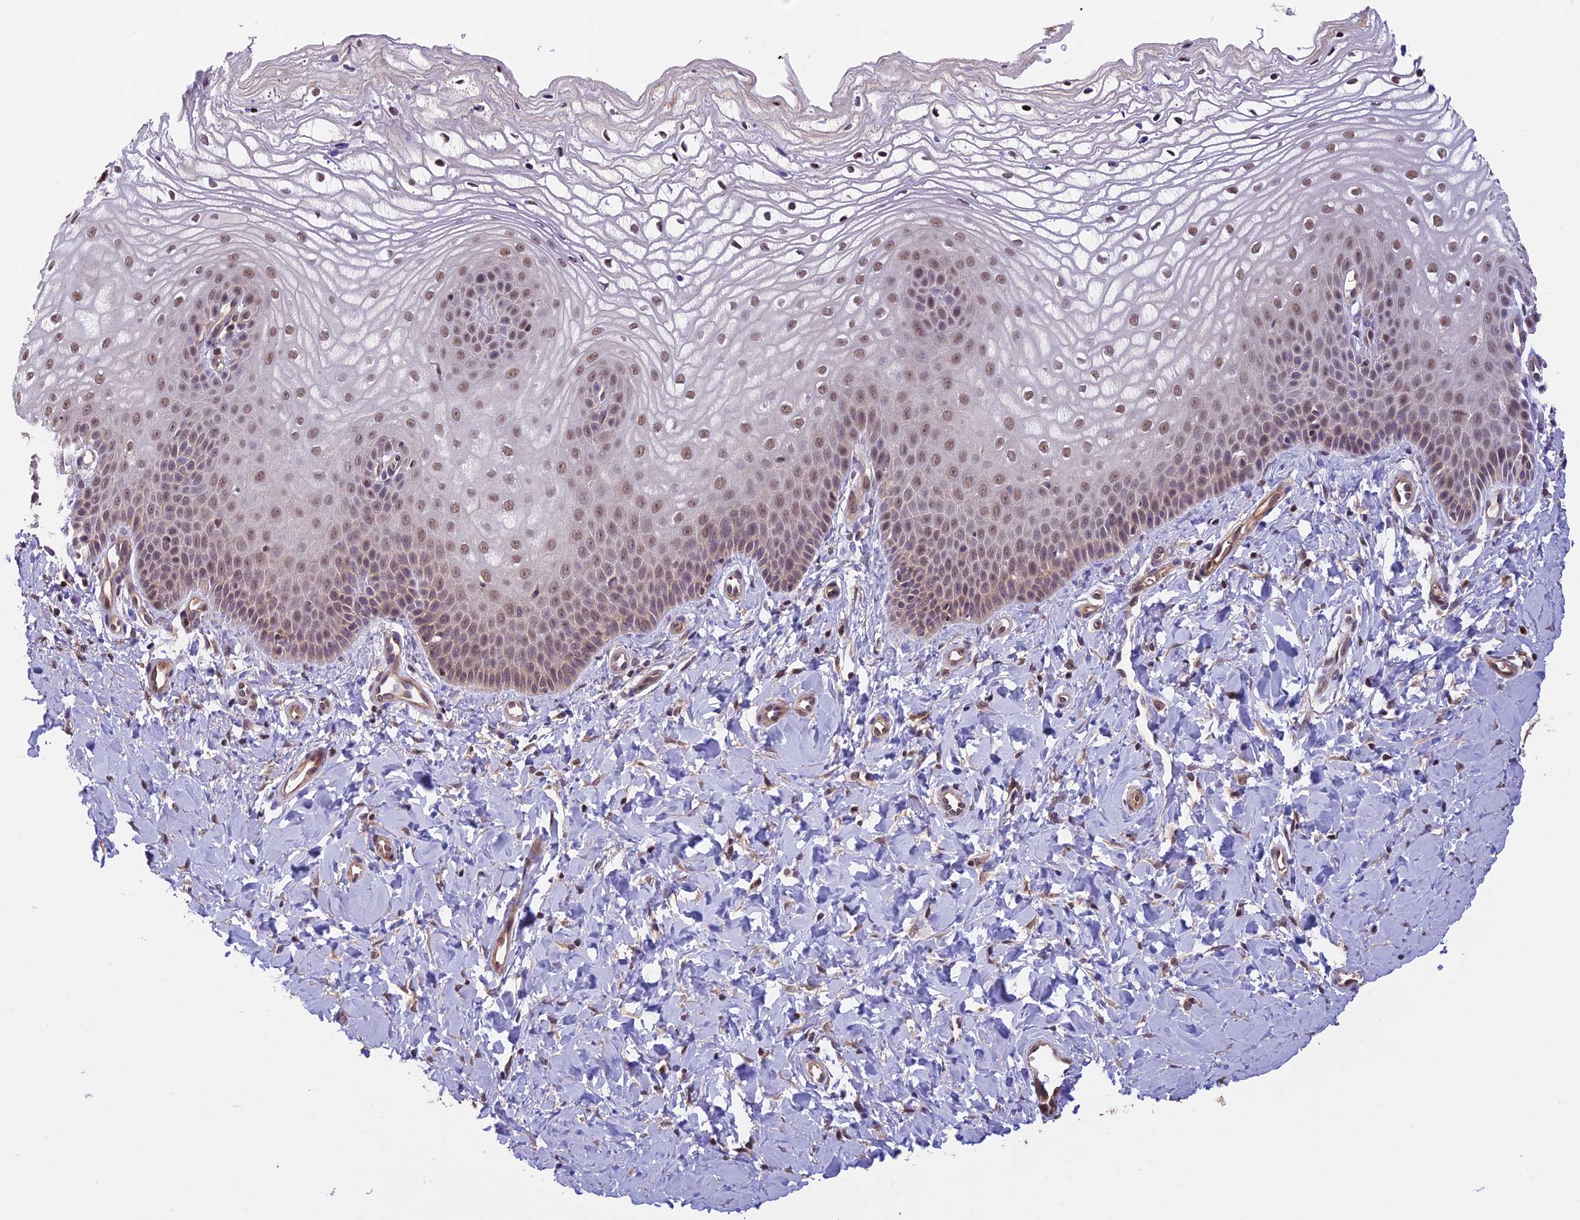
{"staining": {"intensity": "moderate", "quantity": ">75%", "location": "nuclear"}, "tissue": "vagina", "cell_type": "Squamous epithelial cells", "image_type": "normal", "snomed": [{"axis": "morphology", "description": "Normal tissue, NOS"}, {"axis": "topography", "description": "Vagina"}, {"axis": "topography", "description": "Cervix"}], "caption": "High-magnification brightfield microscopy of normal vagina stained with DAB (3,3'-diaminobenzidine) (brown) and counterstained with hematoxylin (blue). squamous epithelial cells exhibit moderate nuclear expression is seen in about>75% of cells. Using DAB (3,3'-diaminobenzidine) (brown) and hematoxylin (blue) stains, captured at high magnification using brightfield microscopy.", "gene": "PSMB3", "patient": {"sex": "female", "age": 40}}